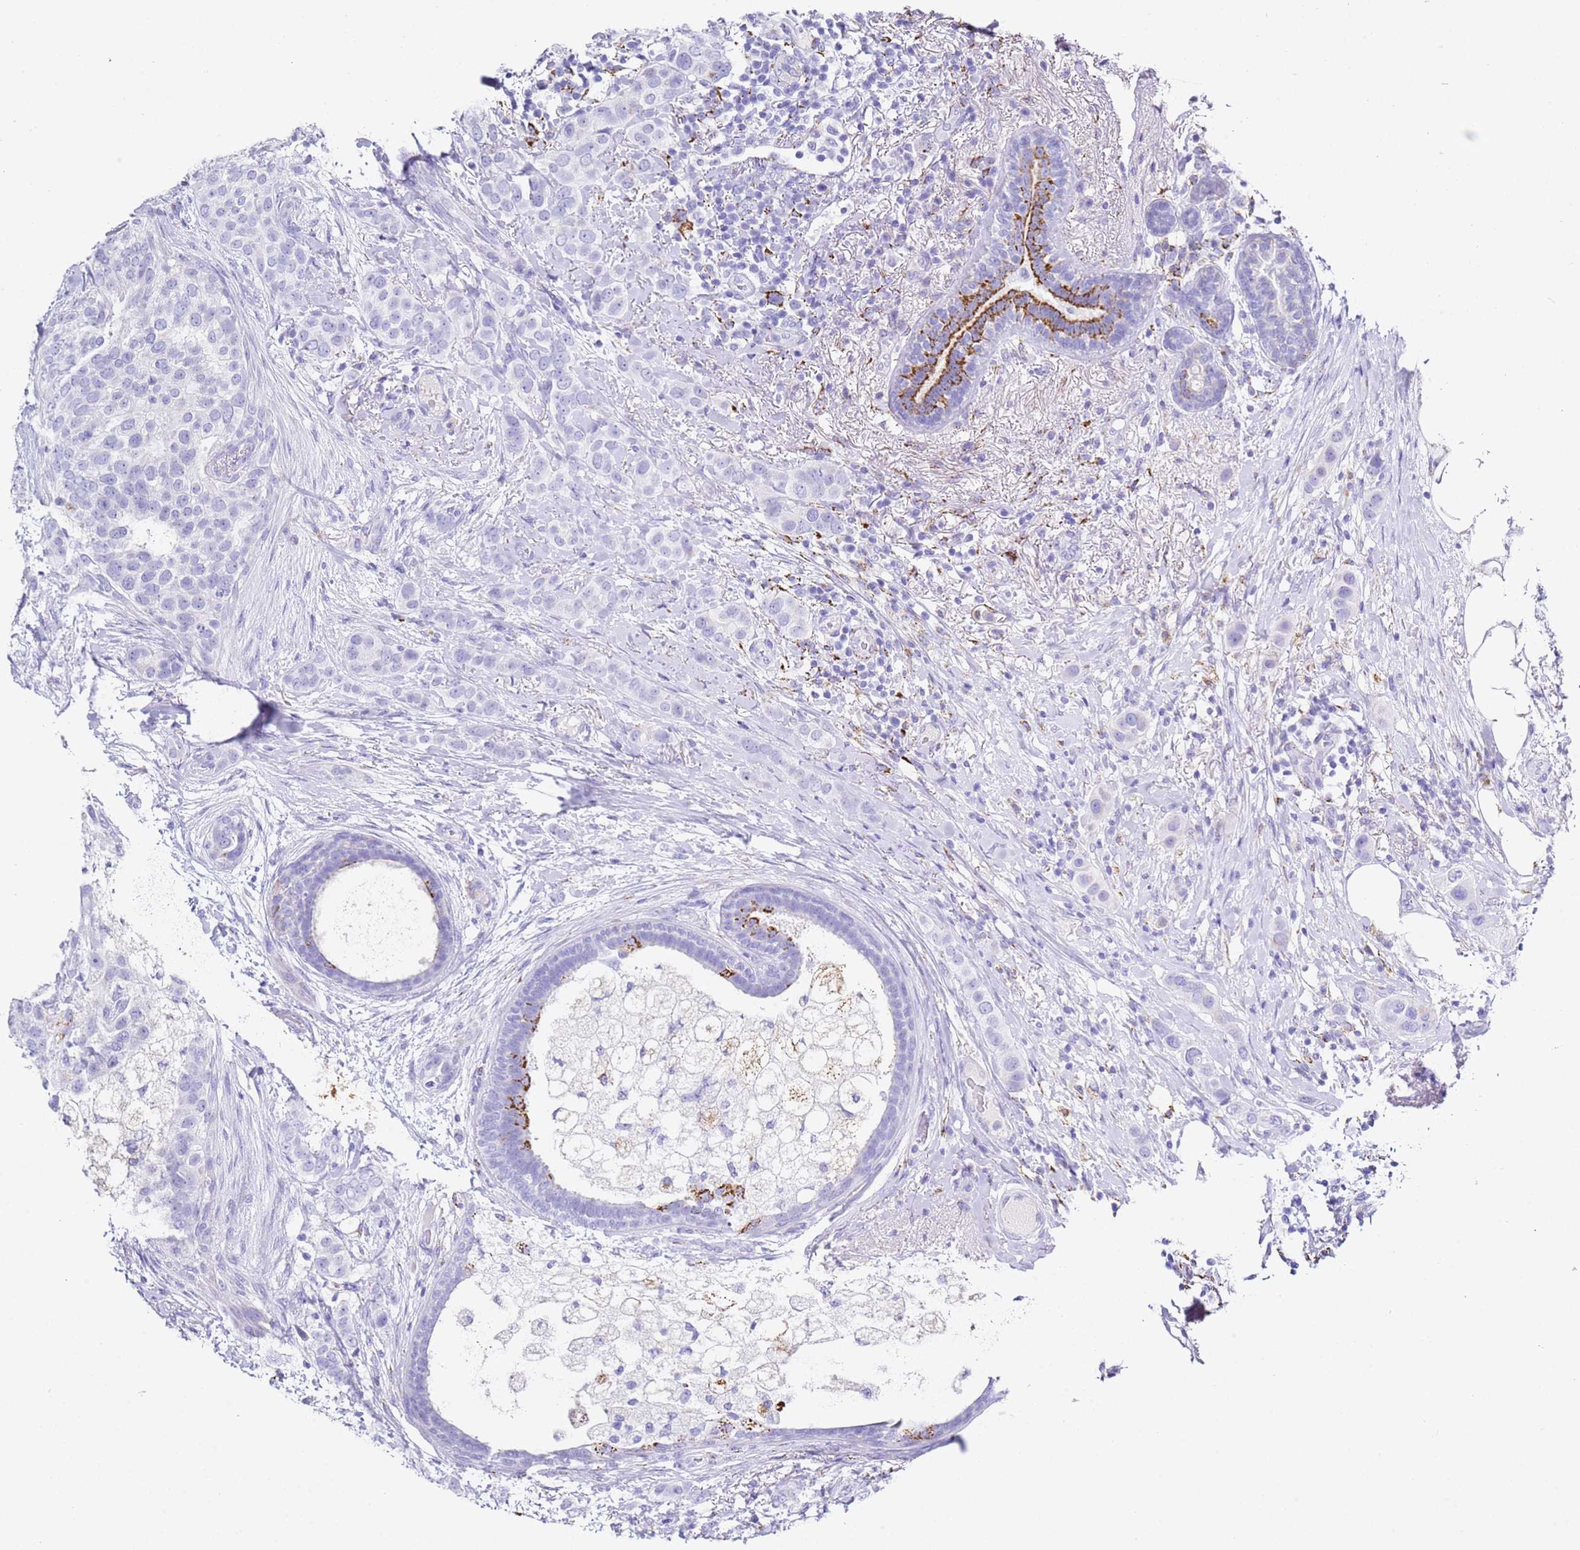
{"staining": {"intensity": "negative", "quantity": "none", "location": "none"}, "tissue": "breast cancer", "cell_type": "Tumor cells", "image_type": "cancer", "snomed": [{"axis": "morphology", "description": "Lobular carcinoma"}, {"axis": "topography", "description": "Breast"}], "caption": "Lobular carcinoma (breast) was stained to show a protein in brown. There is no significant positivity in tumor cells. (Stains: DAB immunohistochemistry with hematoxylin counter stain, Microscopy: brightfield microscopy at high magnification).", "gene": "PTBP2", "patient": {"sex": "female", "age": 51}}